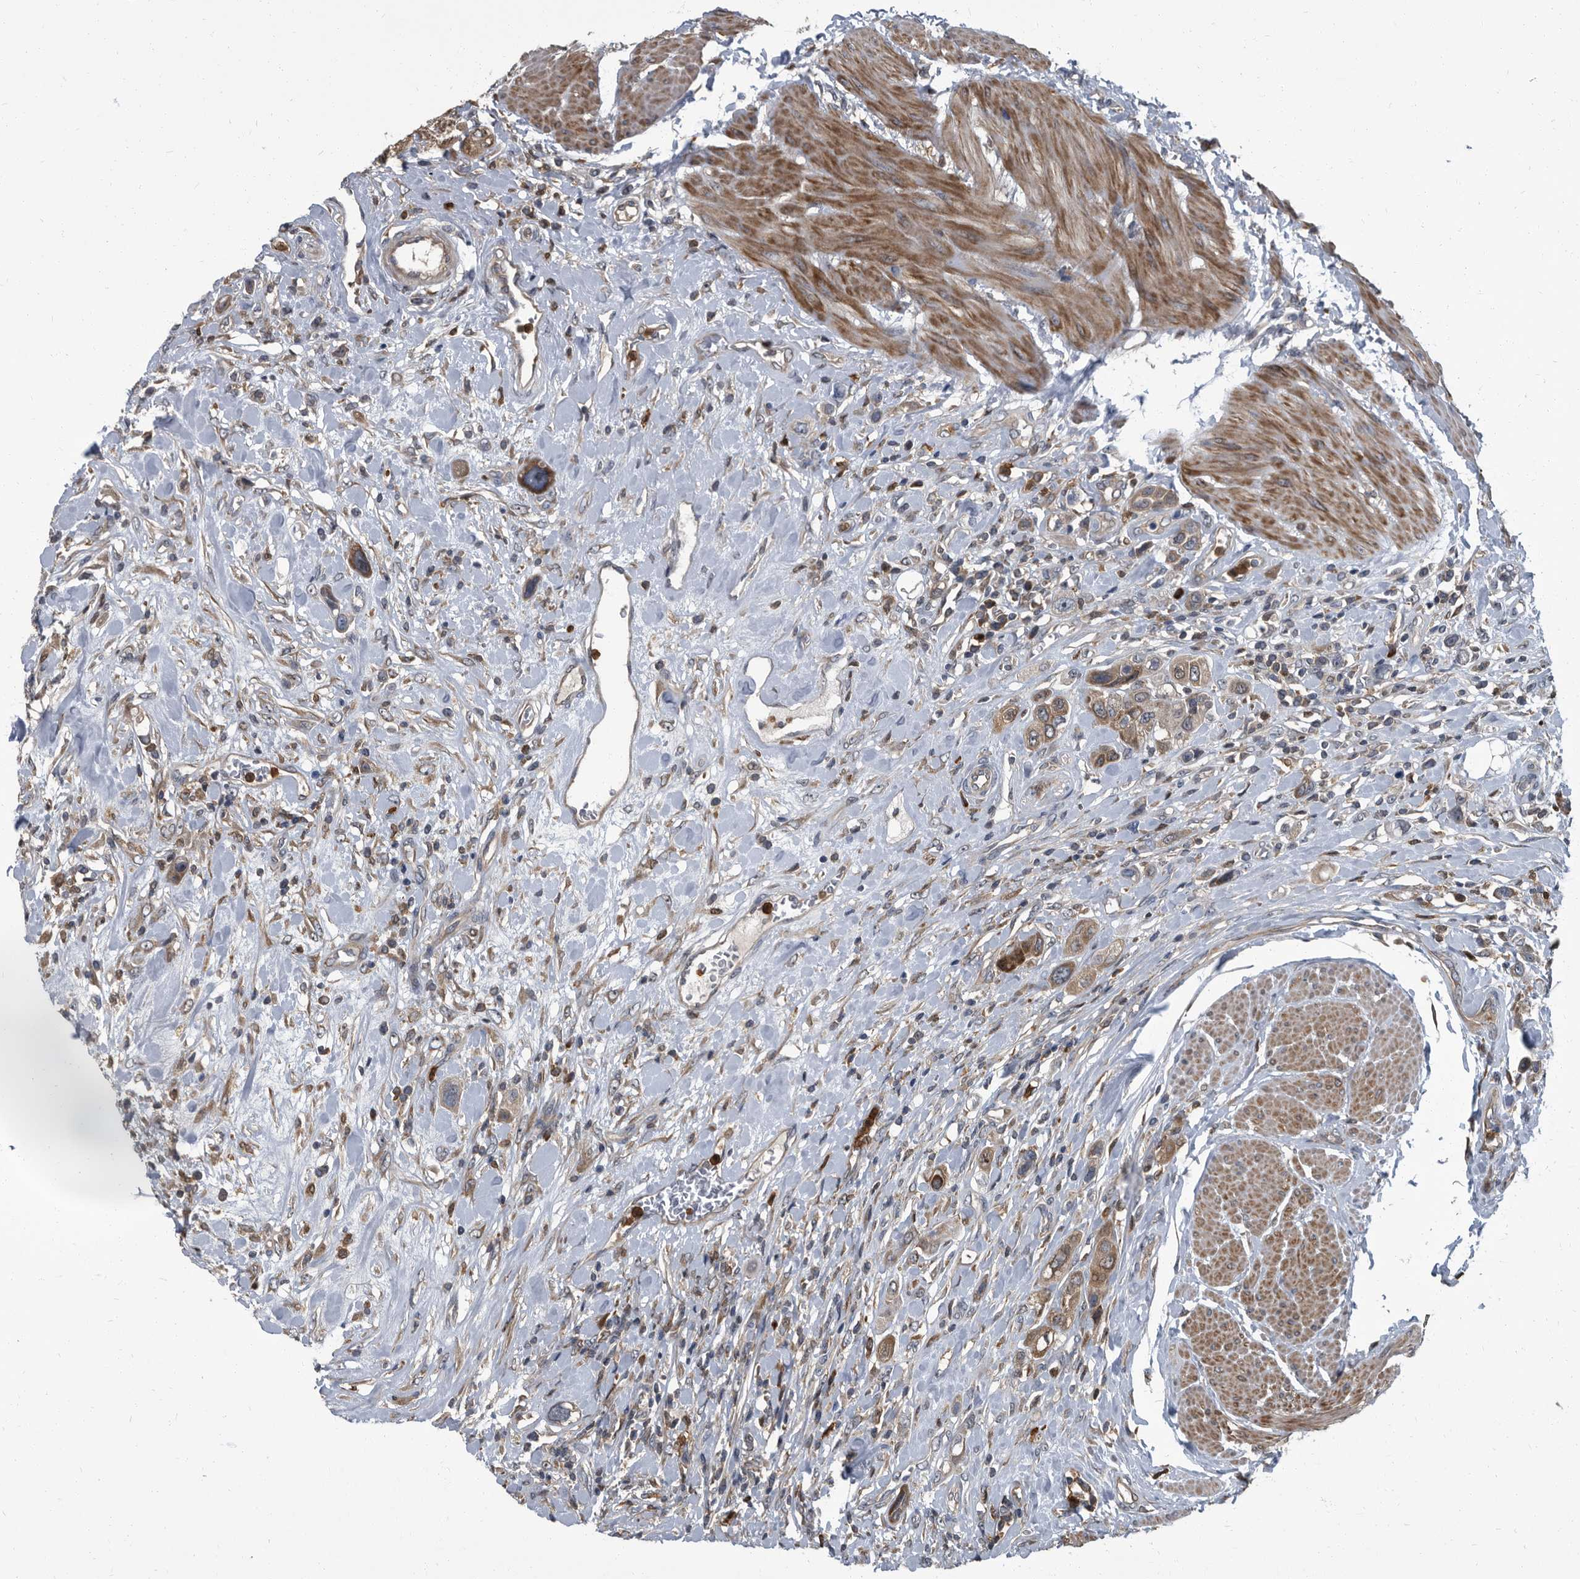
{"staining": {"intensity": "moderate", "quantity": "25%-75%", "location": "cytoplasmic/membranous"}, "tissue": "urothelial cancer", "cell_type": "Tumor cells", "image_type": "cancer", "snomed": [{"axis": "morphology", "description": "Urothelial carcinoma, High grade"}, {"axis": "topography", "description": "Urinary bladder"}], "caption": "Protein staining of urothelial carcinoma (high-grade) tissue displays moderate cytoplasmic/membranous expression in about 25%-75% of tumor cells.", "gene": "CDV3", "patient": {"sex": "male", "age": 50}}